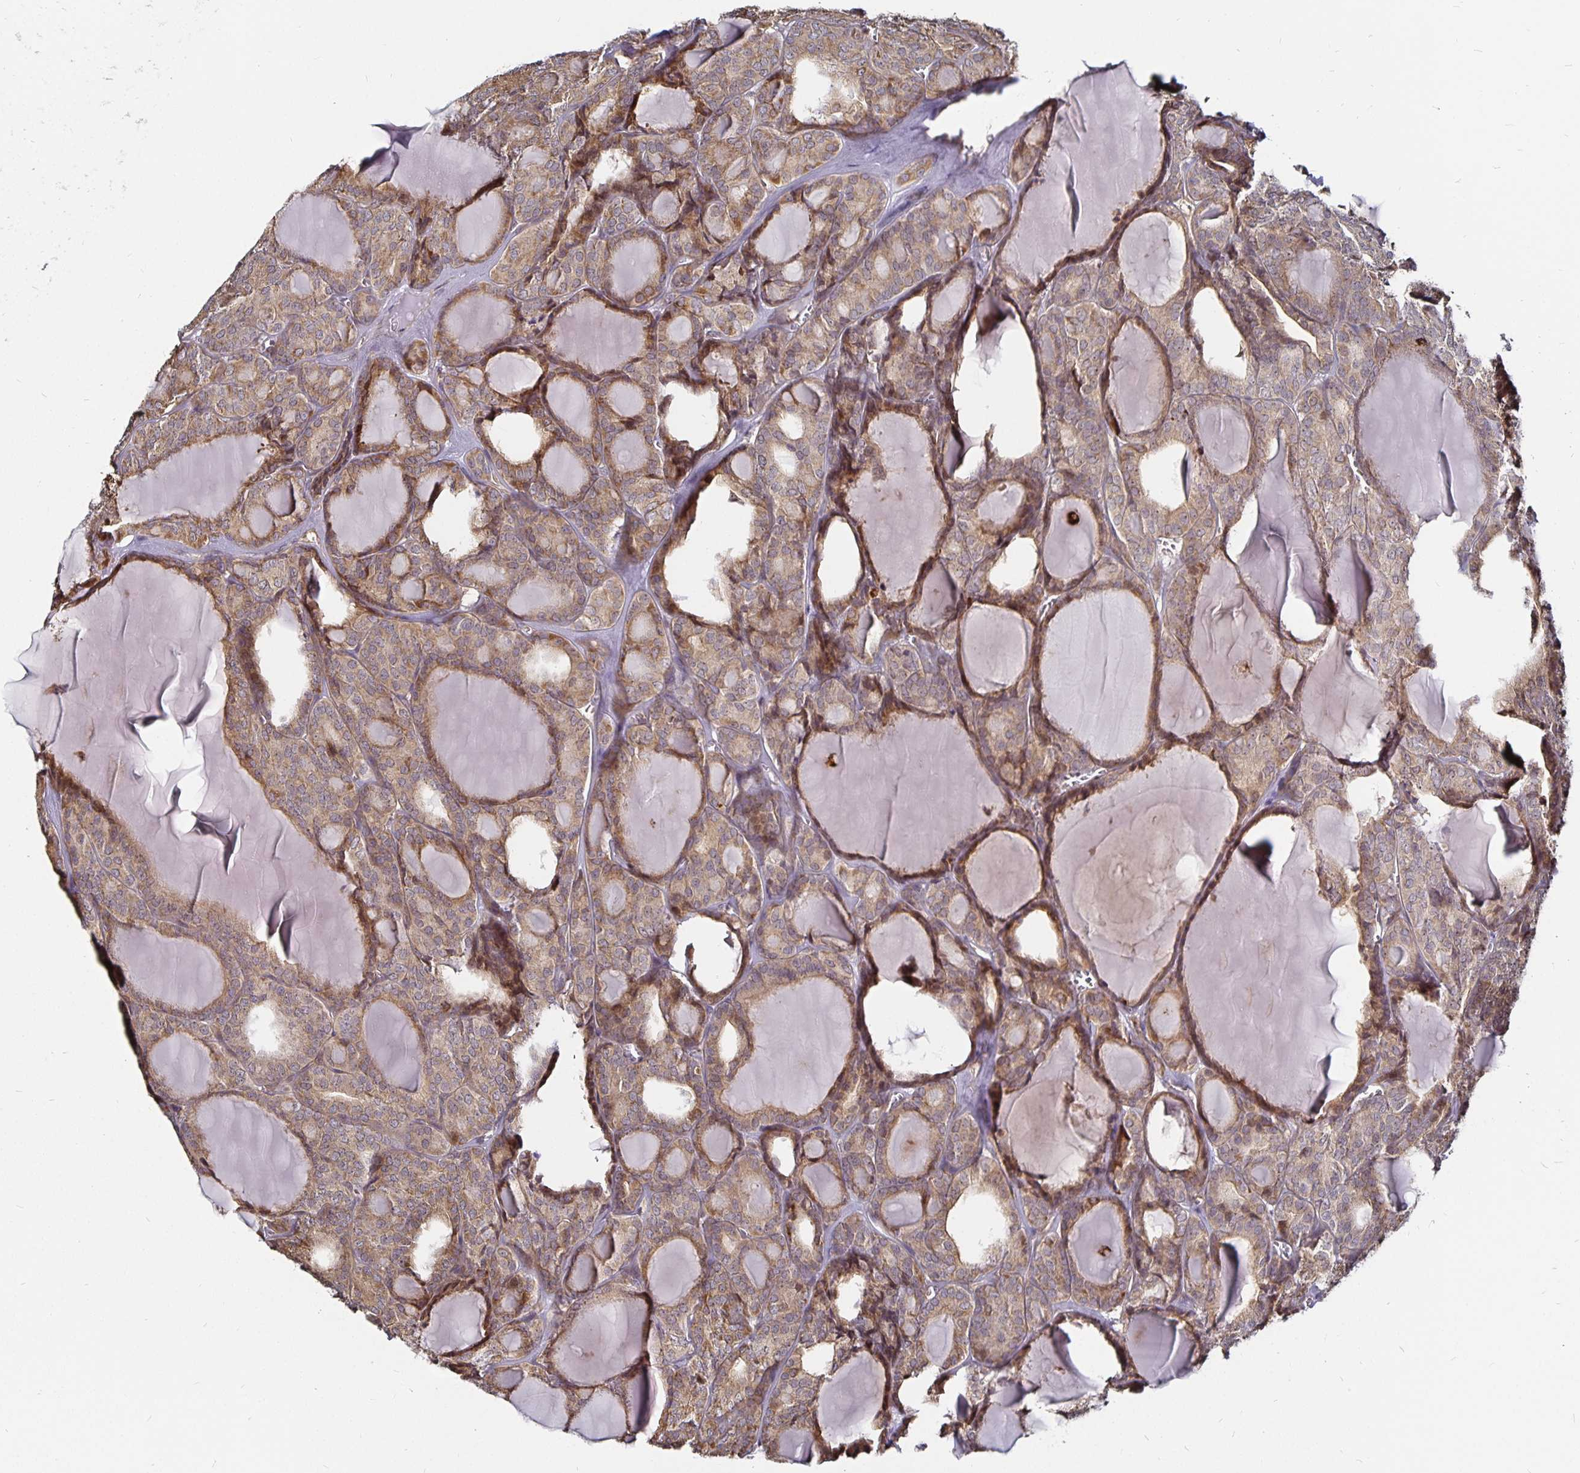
{"staining": {"intensity": "moderate", "quantity": ">75%", "location": "cytoplasmic/membranous"}, "tissue": "thyroid cancer", "cell_type": "Tumor cells", "image_type": "cancer", "snomed": [{"axis": "morphology", "description": "Follicular adenoma carcinoma, NOS"}, {"axis": "topography", "description": "Thyroid gland"}], "caption": "Moderate cytoplasmic/membranous protein staining is identified in about >75% of tumor cells in thyroid cancer. (DAB (3,3'-diaminobenzidine) IHC with brightfield microscopy, high magnification).", "gene": "CYP27A1", "patient": {"sex": "male", "age": 74}}